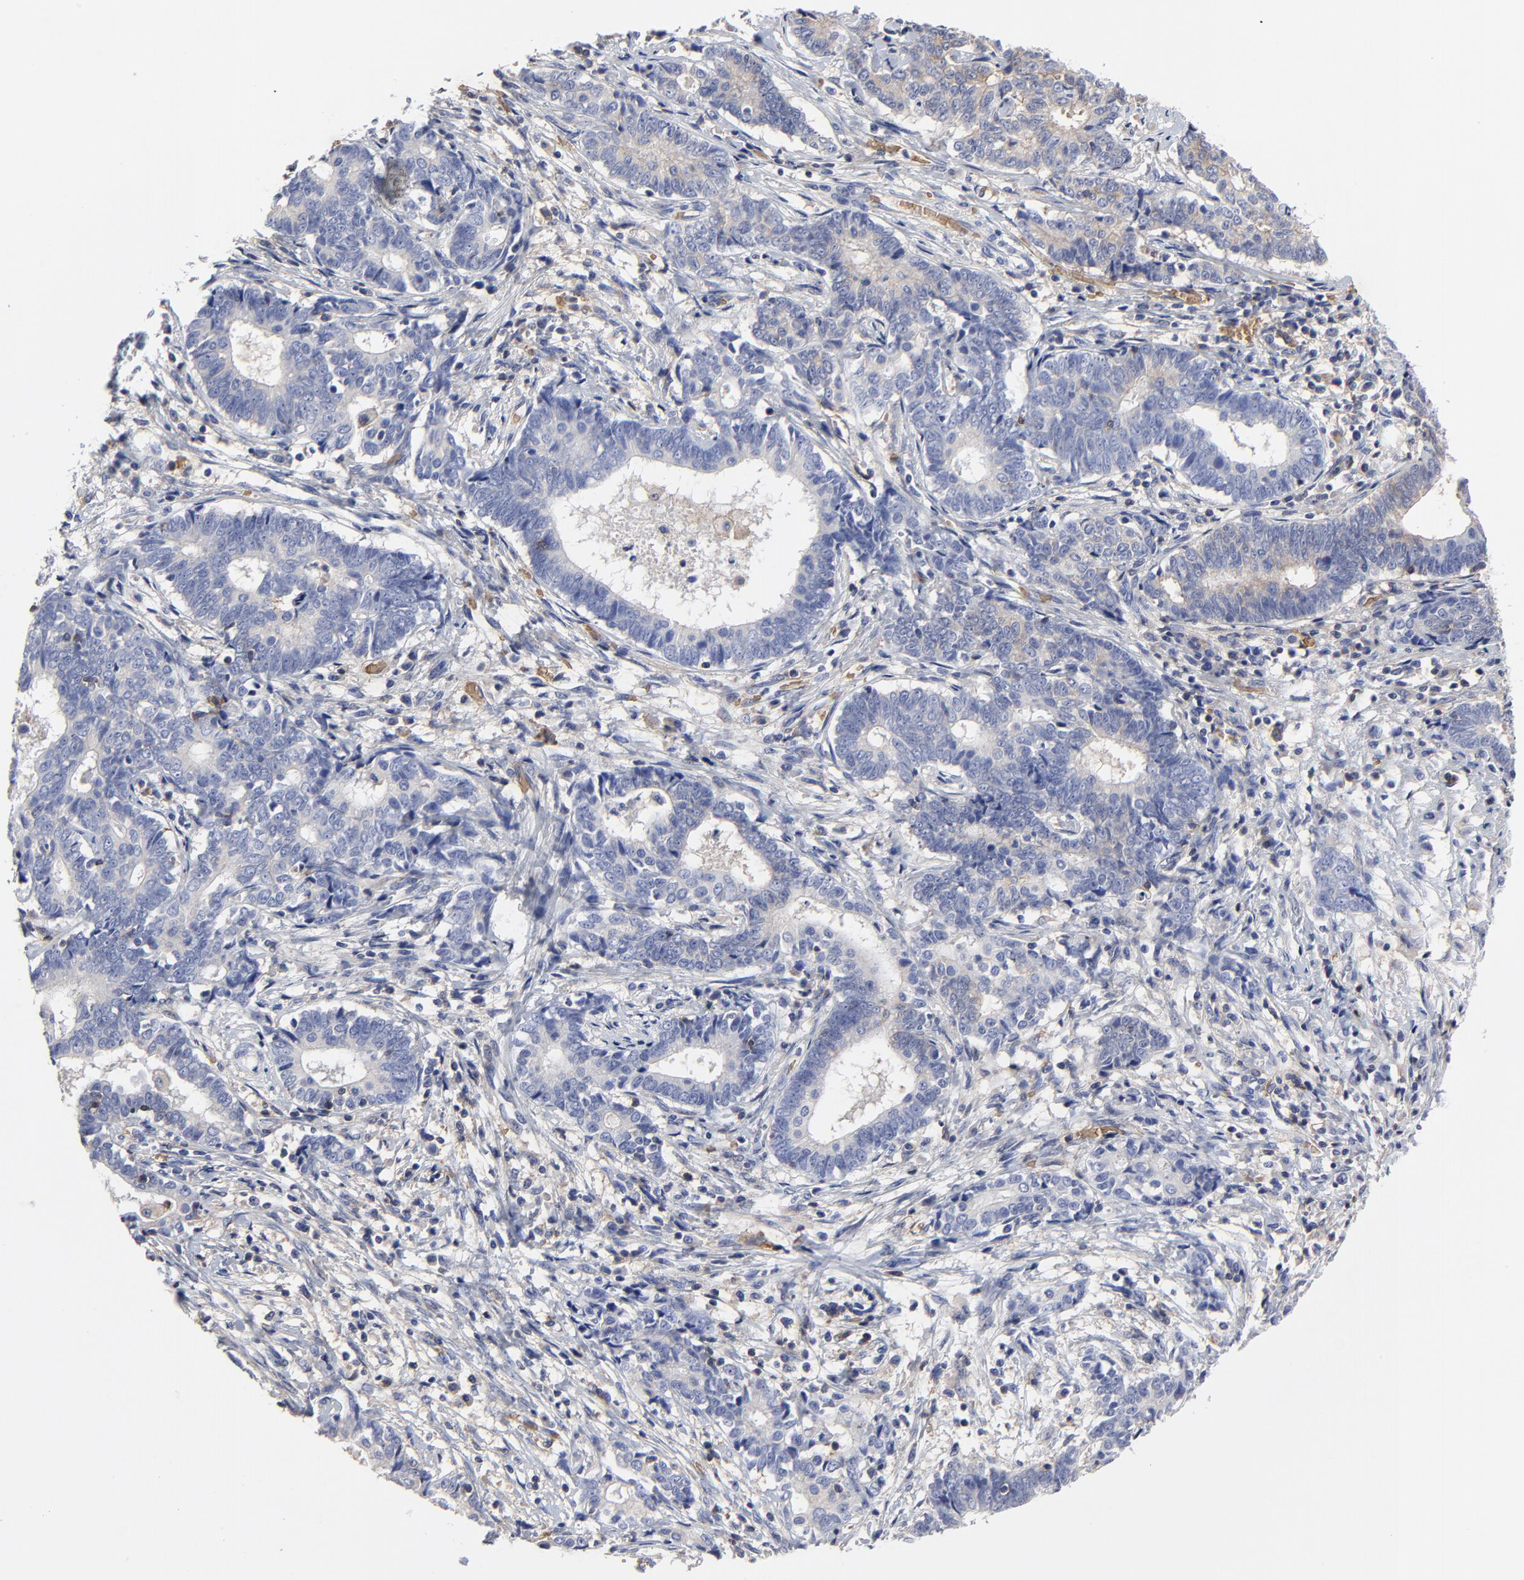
{"staining": {"intensity": "negative", "quantity": "none", "location": "none"}, "tissue": "liver cancer", "cell_type": "Tumor cells", "image_type": "cancer", "snomed": [{"axis": "morphology", "description": "Cholangiocarcinoma"}, {"axis": "topography", "description": "Liver"}], "caption": "Tumor cells show no significant expression in cholangiocarcinoma (liver).", "gene": "PAG1", "patient": {"sex": "male", "age": 57}}